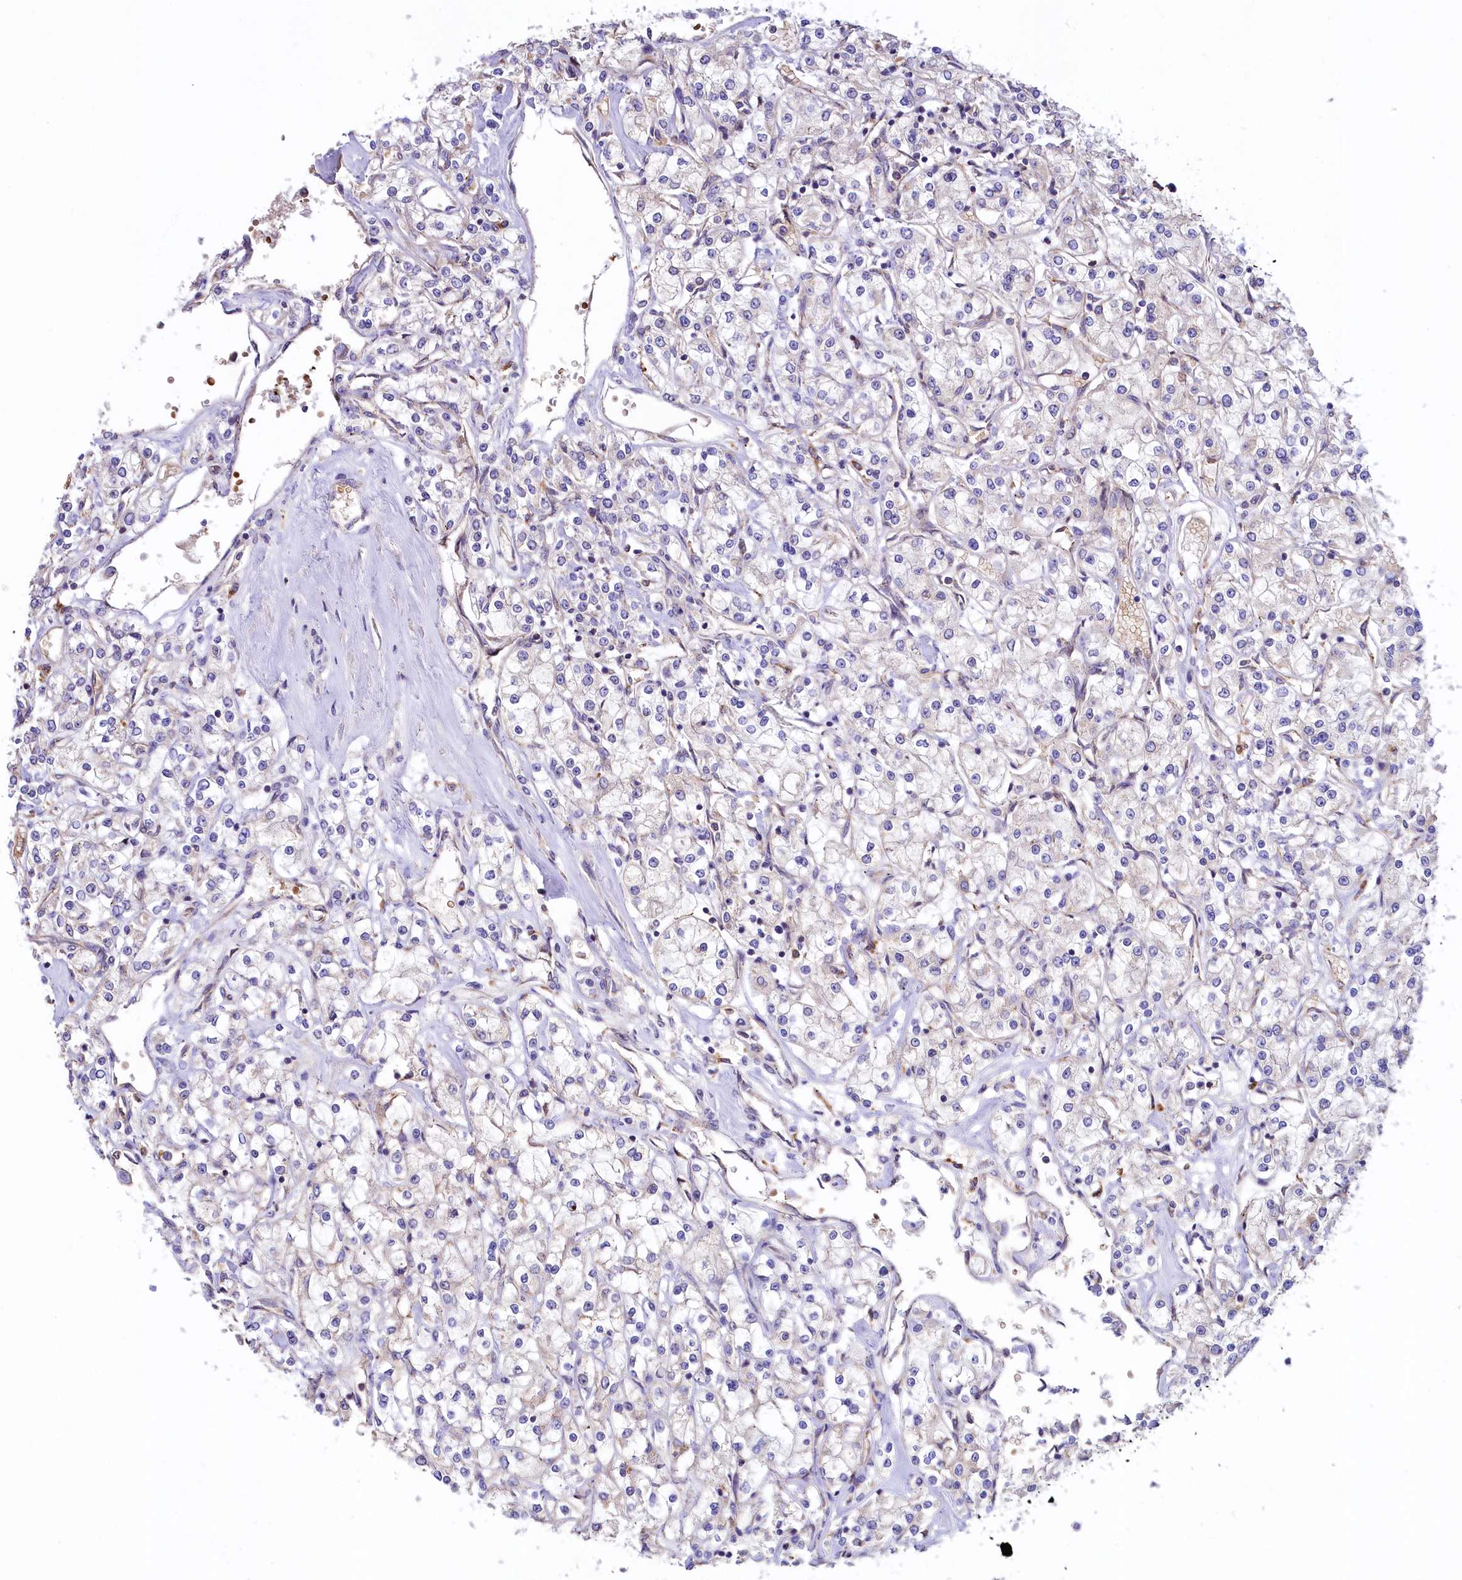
{"staining": {"intensity": "negative", "quantity": "none", "location": "none"}, "tissue": "renal cancer", "cell_type": "Tumor cells", "image_type": "cancer", "snomed": [{"axis": "morphology", "description": "Adenocarcinoma, NOS"}, {"axis": "topography", "description": "Kidney"}], "caption": "Photomicrograph shows no significant protein expression in tumor cells of renal cancer.", "gene": "HPS6", "patient": {"sex": "female", "age": 59}}